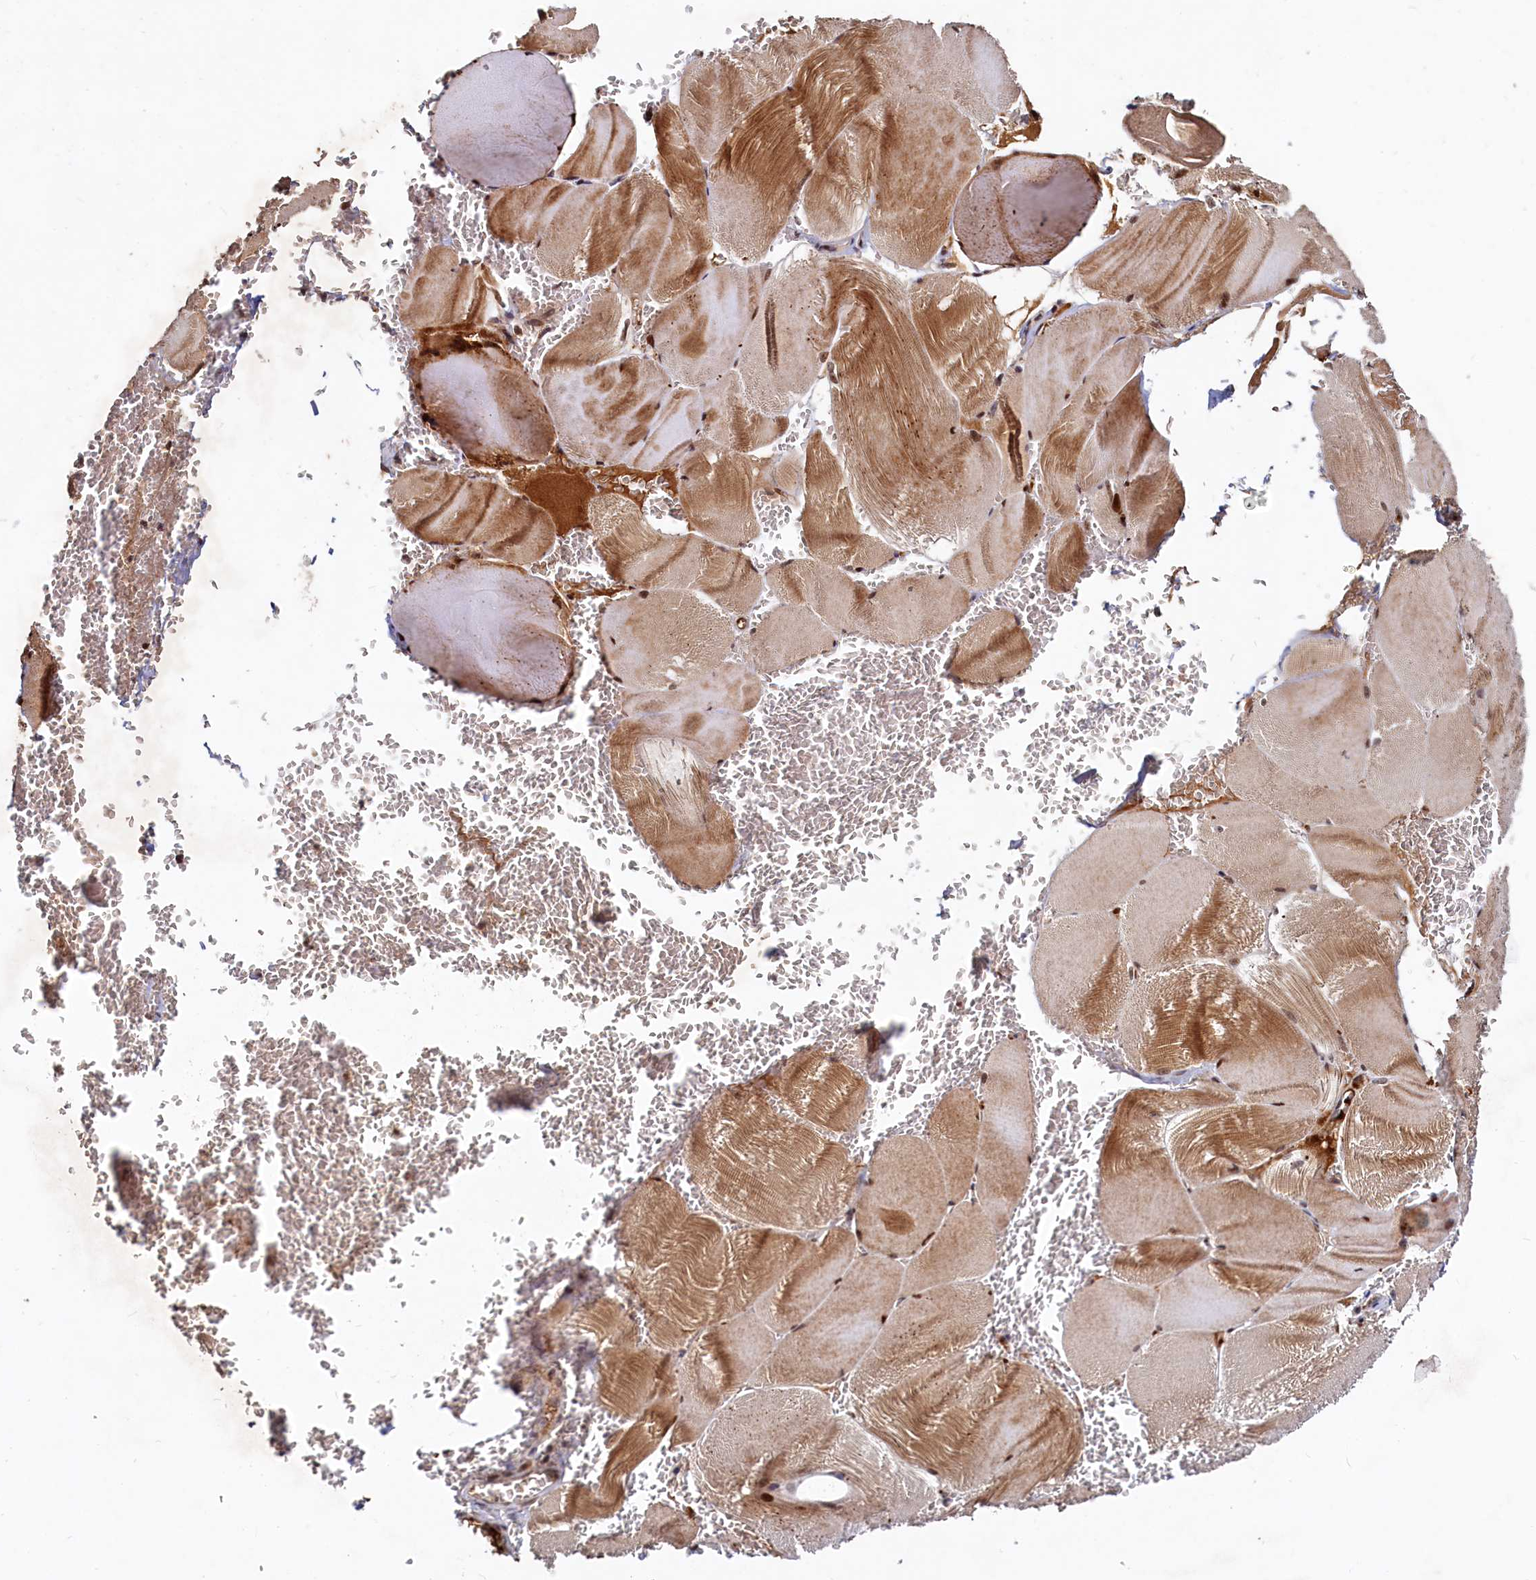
{"staining": {"intensity": "moderate", "quantity": ">75%", "location": "cytoplasmic/membranous,nuclear"}, "tissue": "skeletal muscle", "cell_type": "Myocytes", "image_type": "normal", "snomed": [{"axis": "morphology", "description": "Normal tissue, NOS"}, {"axis": "morphology", "description": "Basal cell carcinoma"}, {"axis": "topography", "description": "Skeletal muscle"}], "caption": "DAB (3,3'-diaminobenzidine) immunohistochemical staining of benign skeletal muscle shows moderate cytoplasmic/membranous,nuclear protein expression in about >75% of myocytes.", "gene": "TRAPPC4", "patient": {"sex": "female", "age": 64}}